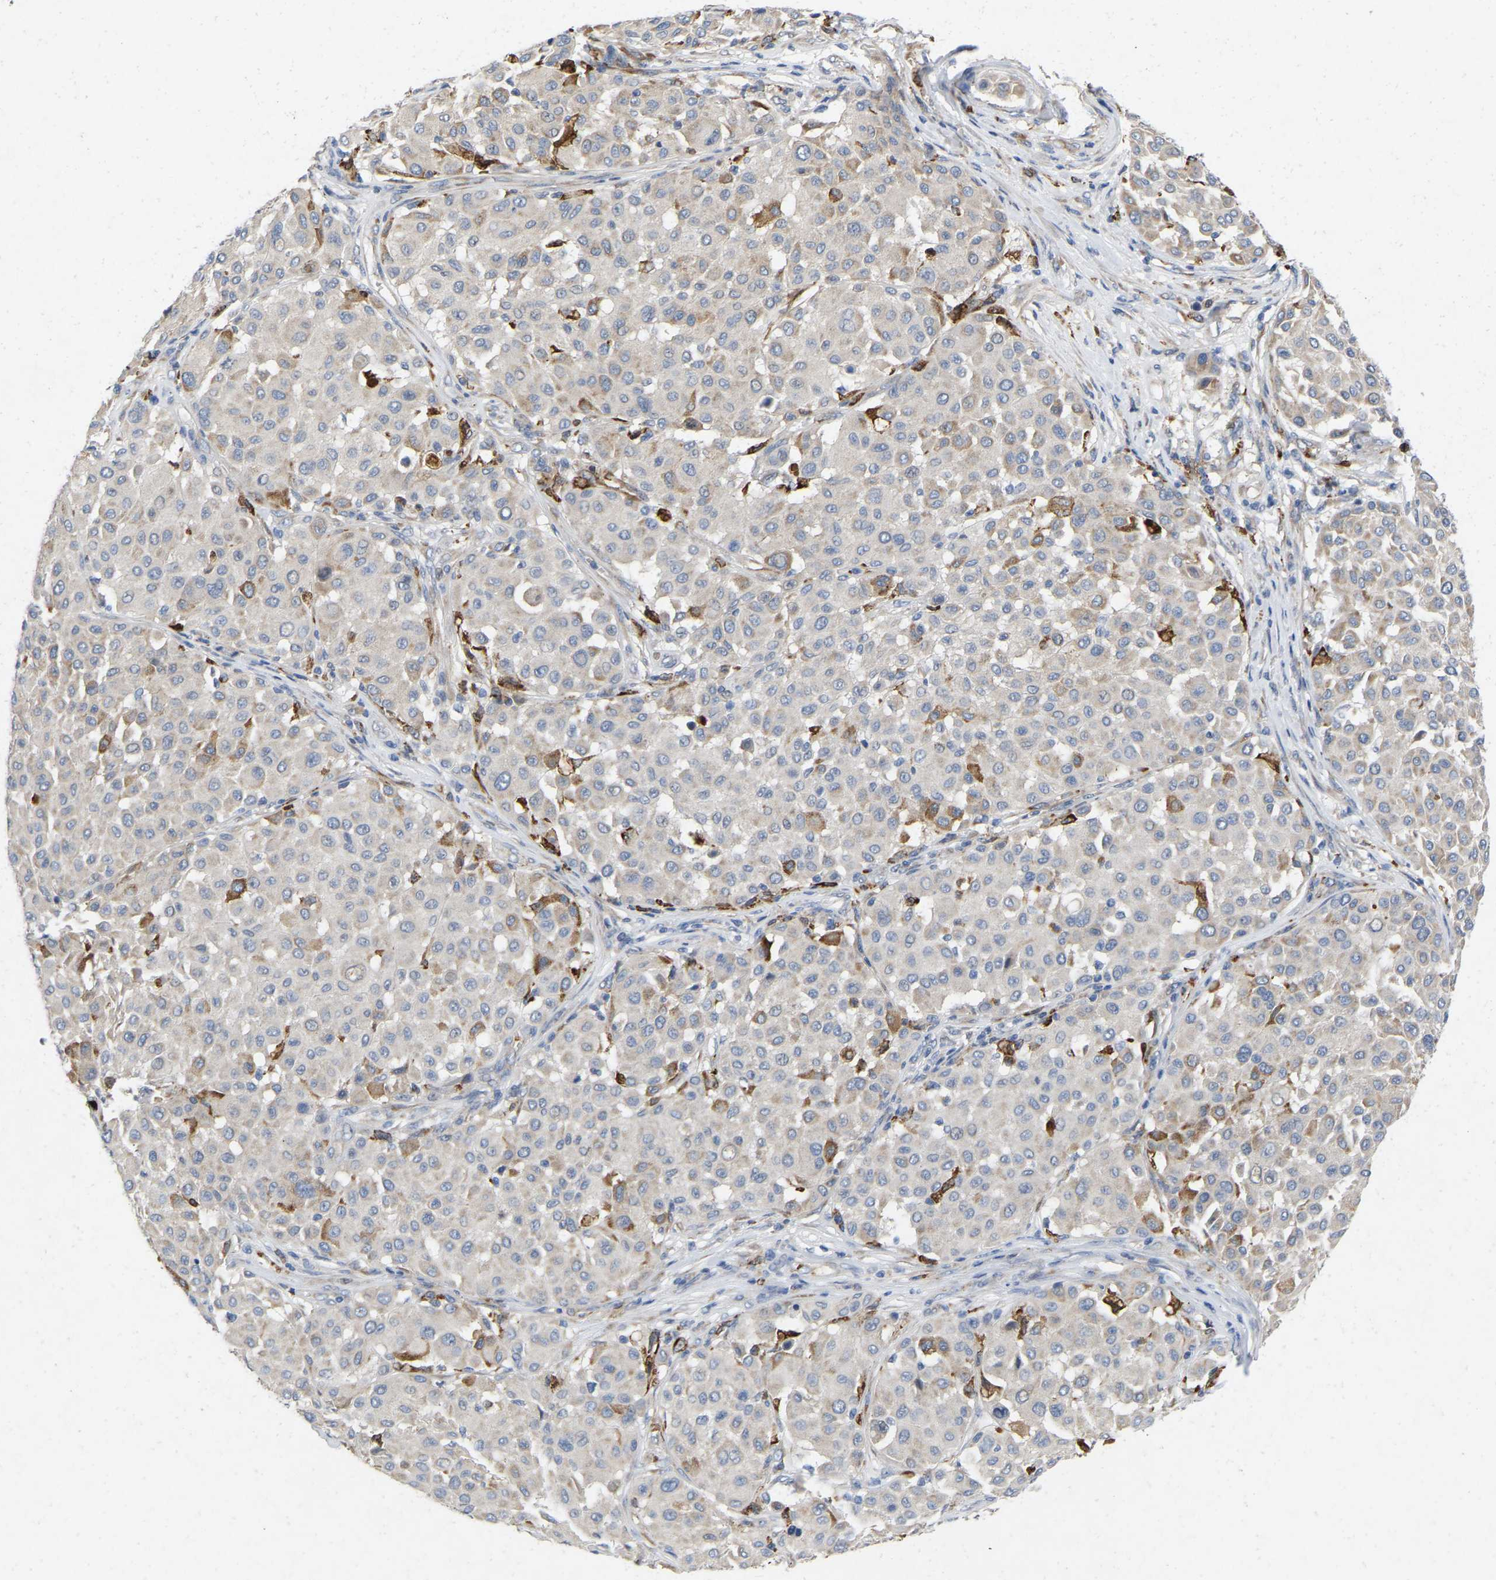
{"staining": {"intensity": "negative", "quantity": "none", "location": "none"}, "tissue": "melanoma", "cell_type": "Tumor cells", "image_type": "cancer", "snomed": [{"axis": "morphology", "description": "Malignant melanoma, Metastatic site"}, {"axis": "topography", "description": "Soft tissue"}], "caption": "Tumor cells are negative for brown protein staining in melanoma.", "gene": "RHEB", "patient": {"sex": "male", "age": 41}}